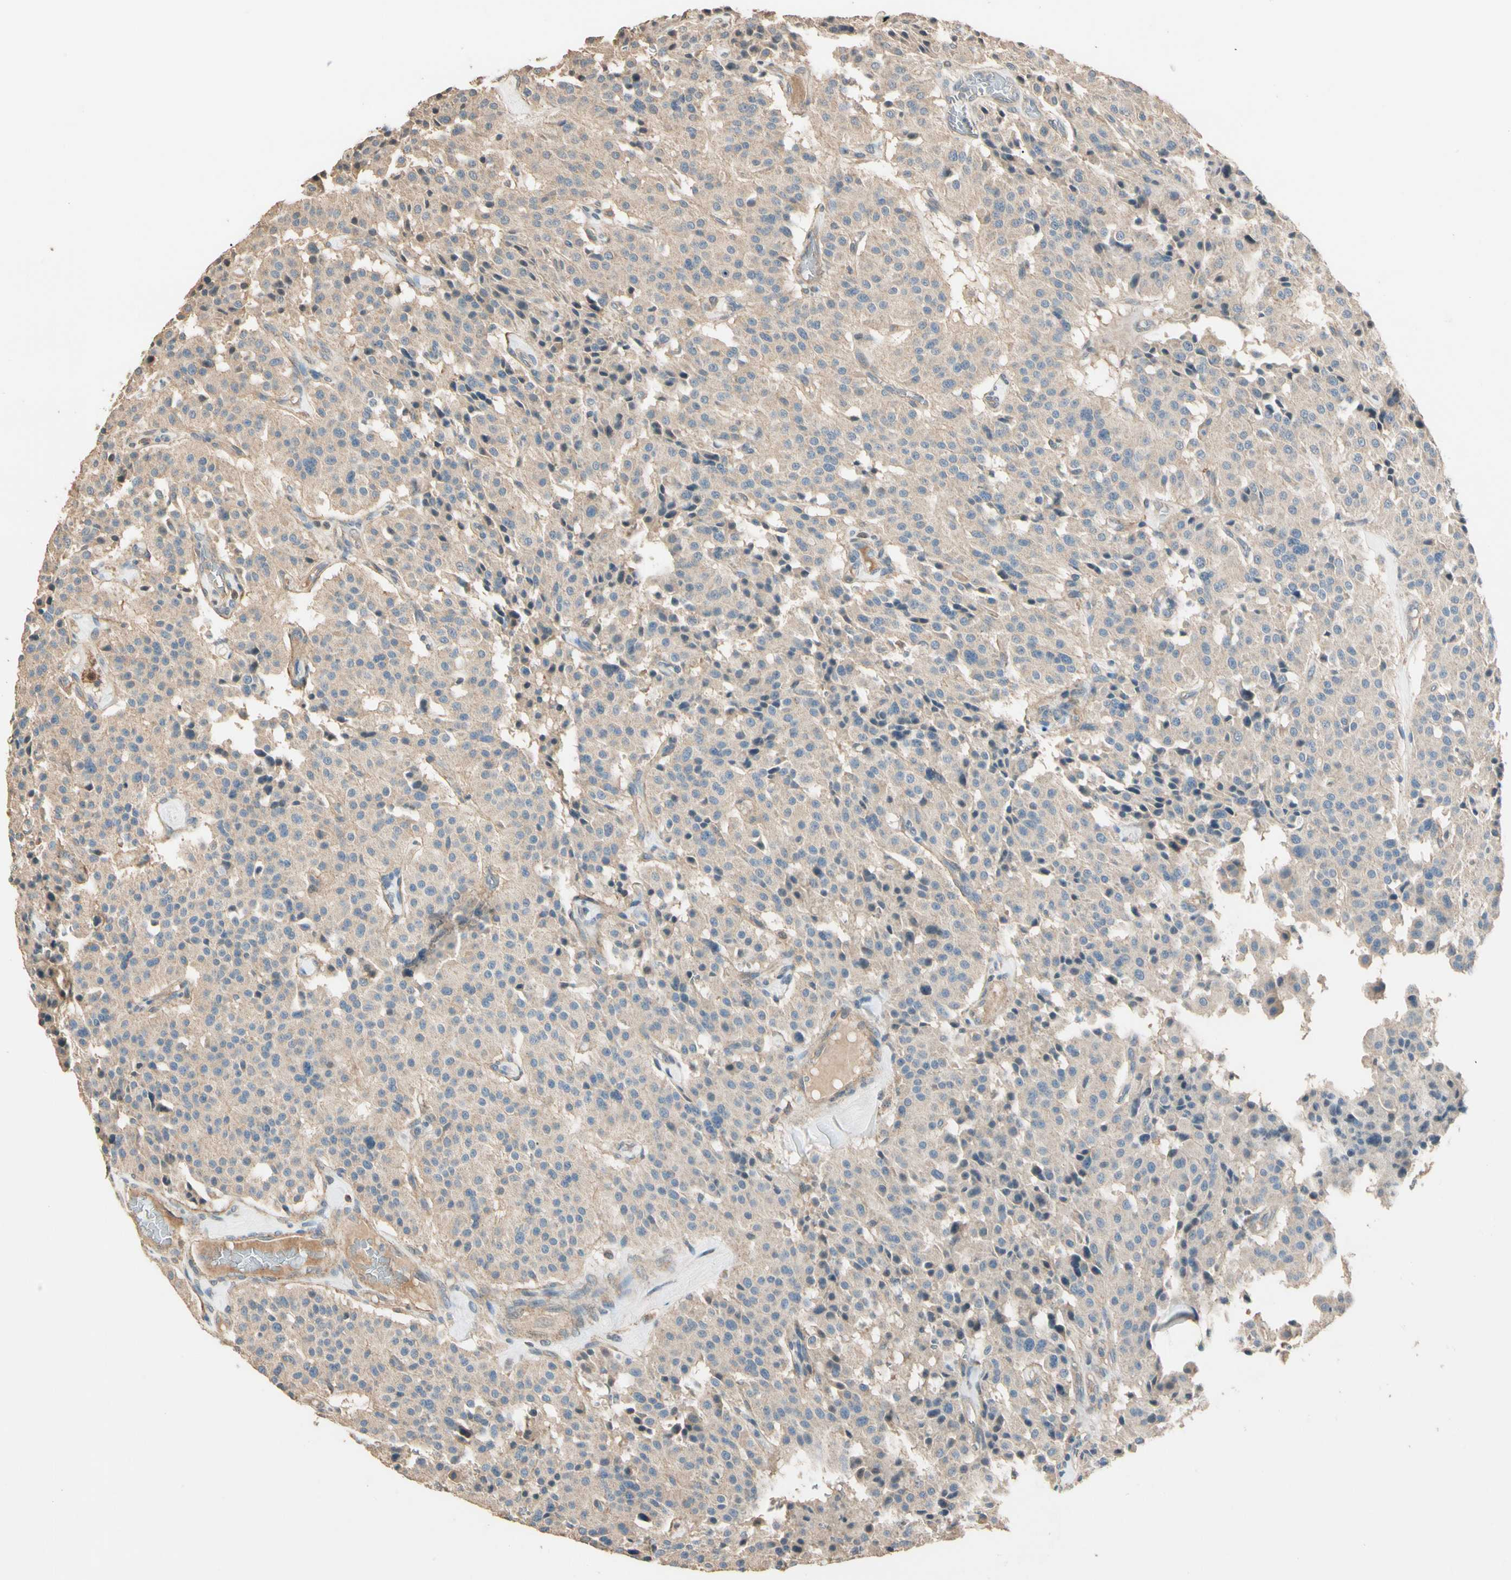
{"staining": {"intensity": "weak", "quantity": "25%-75%", "location": "cytoplasmic/membranous"}, "tissue": "carcinoid", "cell_type": "Tumor cells", "image_type": "cancer", "snomed": [{"axis": "morphology", "description": "Carcinoid, malignant, NOS"}, {"axis": "topography", "description": "Lung"}], "caption": "This histopathology image exhibits IHC staining of carcinoid, with low weak cytoplasmic/membranous expression in approximately 25%-75% of tumor cells.", "gene": "CDH6", "patient": {"sex": "male", "age": 30}}